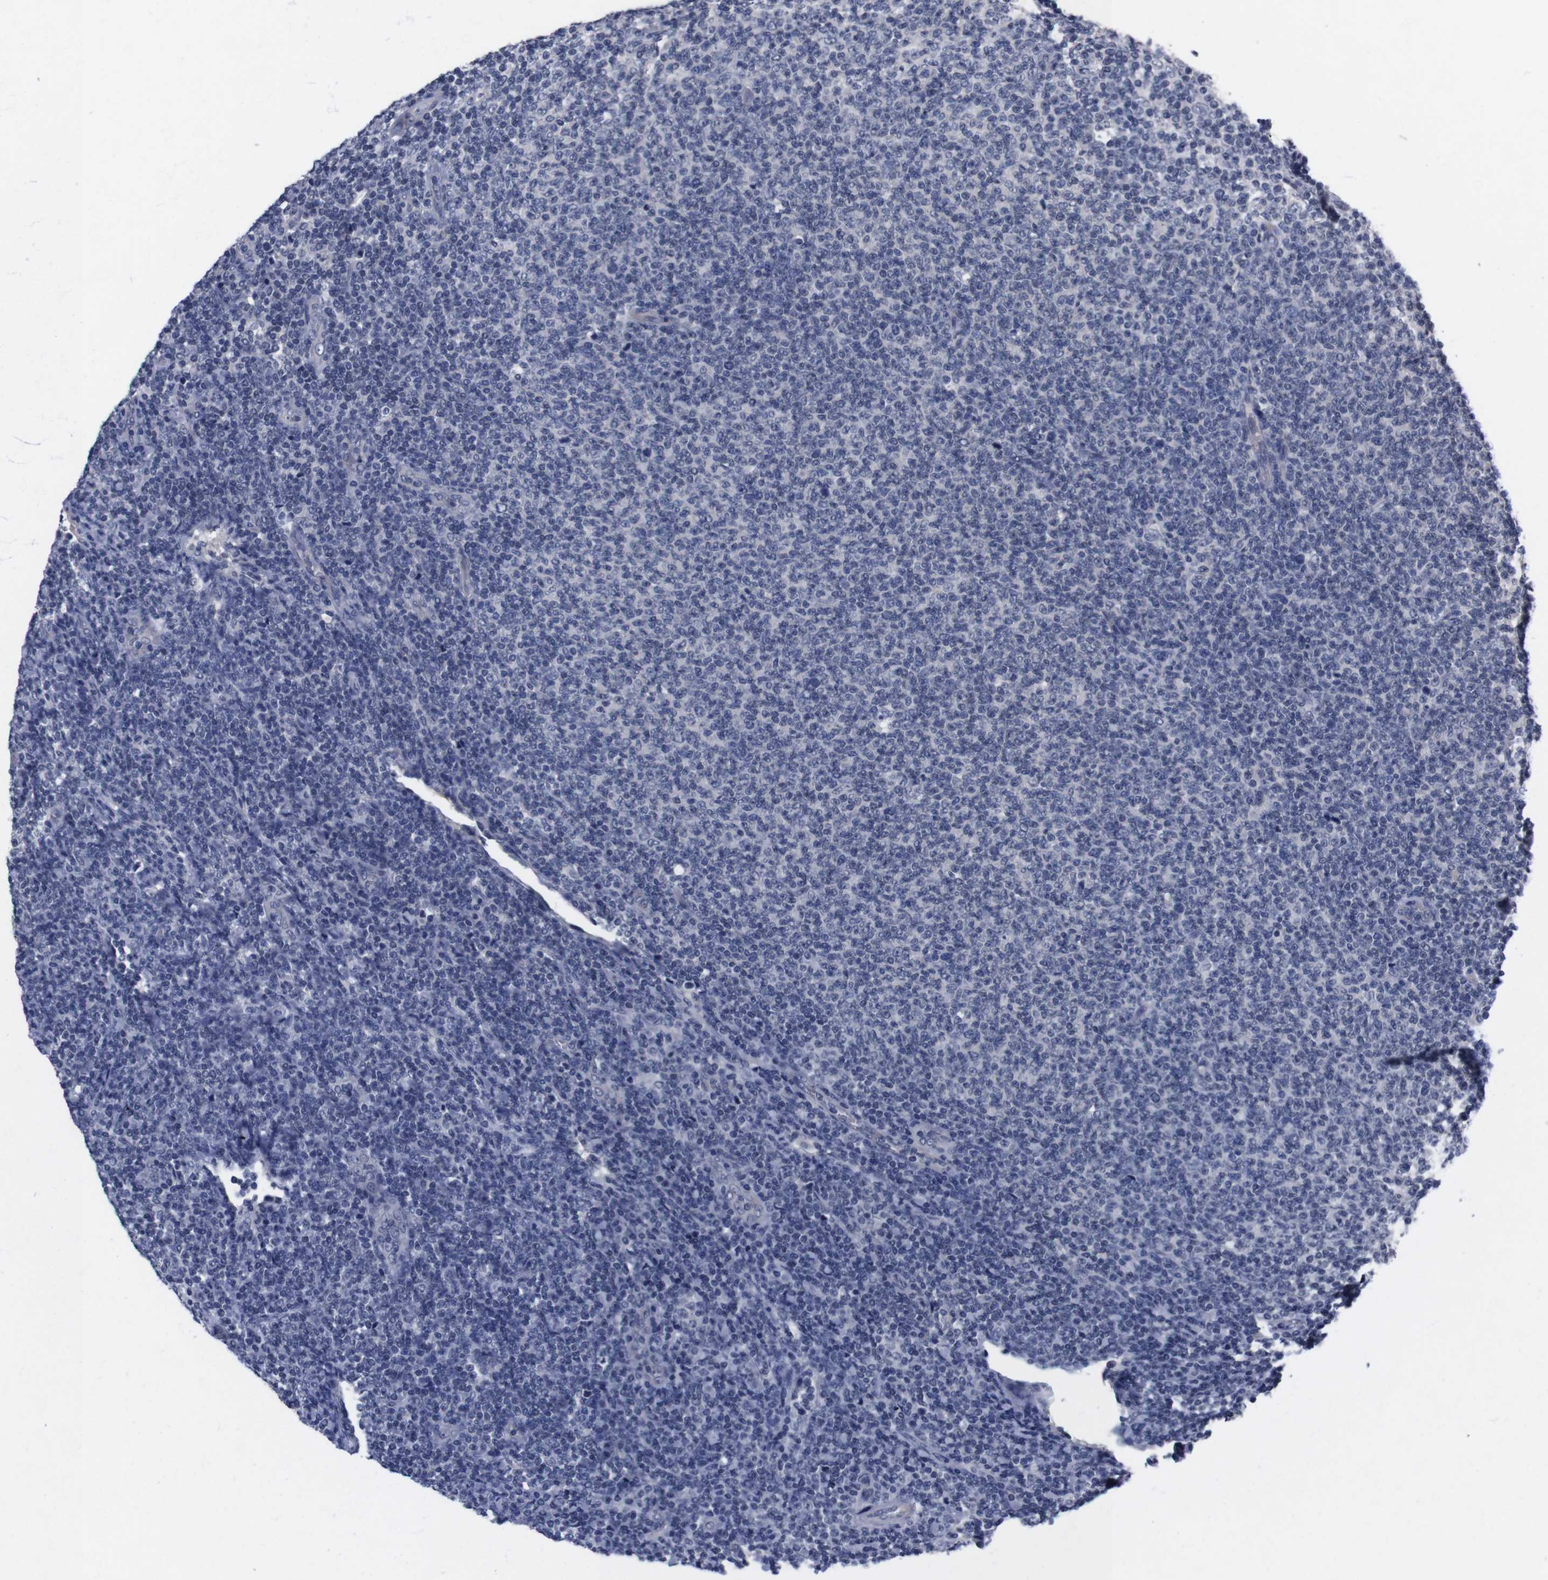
{"staining": {"intensity": "negative", "quantity": "none", "location": "none"}, "tissue": "lymphoma", "cell_type": "Tumor cells", "image_type": "cancer", "snomed": [{"axis": "morphology", "description": "Malignant lymphoma, non-Hodgkin's type, Low grade"}, {"axis": "topography", "description": "Lymph node"}], "caption": "Tumor cells are negative for protein expression in human low-grade malignant lymphoma, non-Hodgkin's type. The staining is performed using DAB brown chromogen with nuclei counter-stained in using hematoxylin.", "gene": "TNFRSF21", "patient": {"sex": "male", "age": 66}}